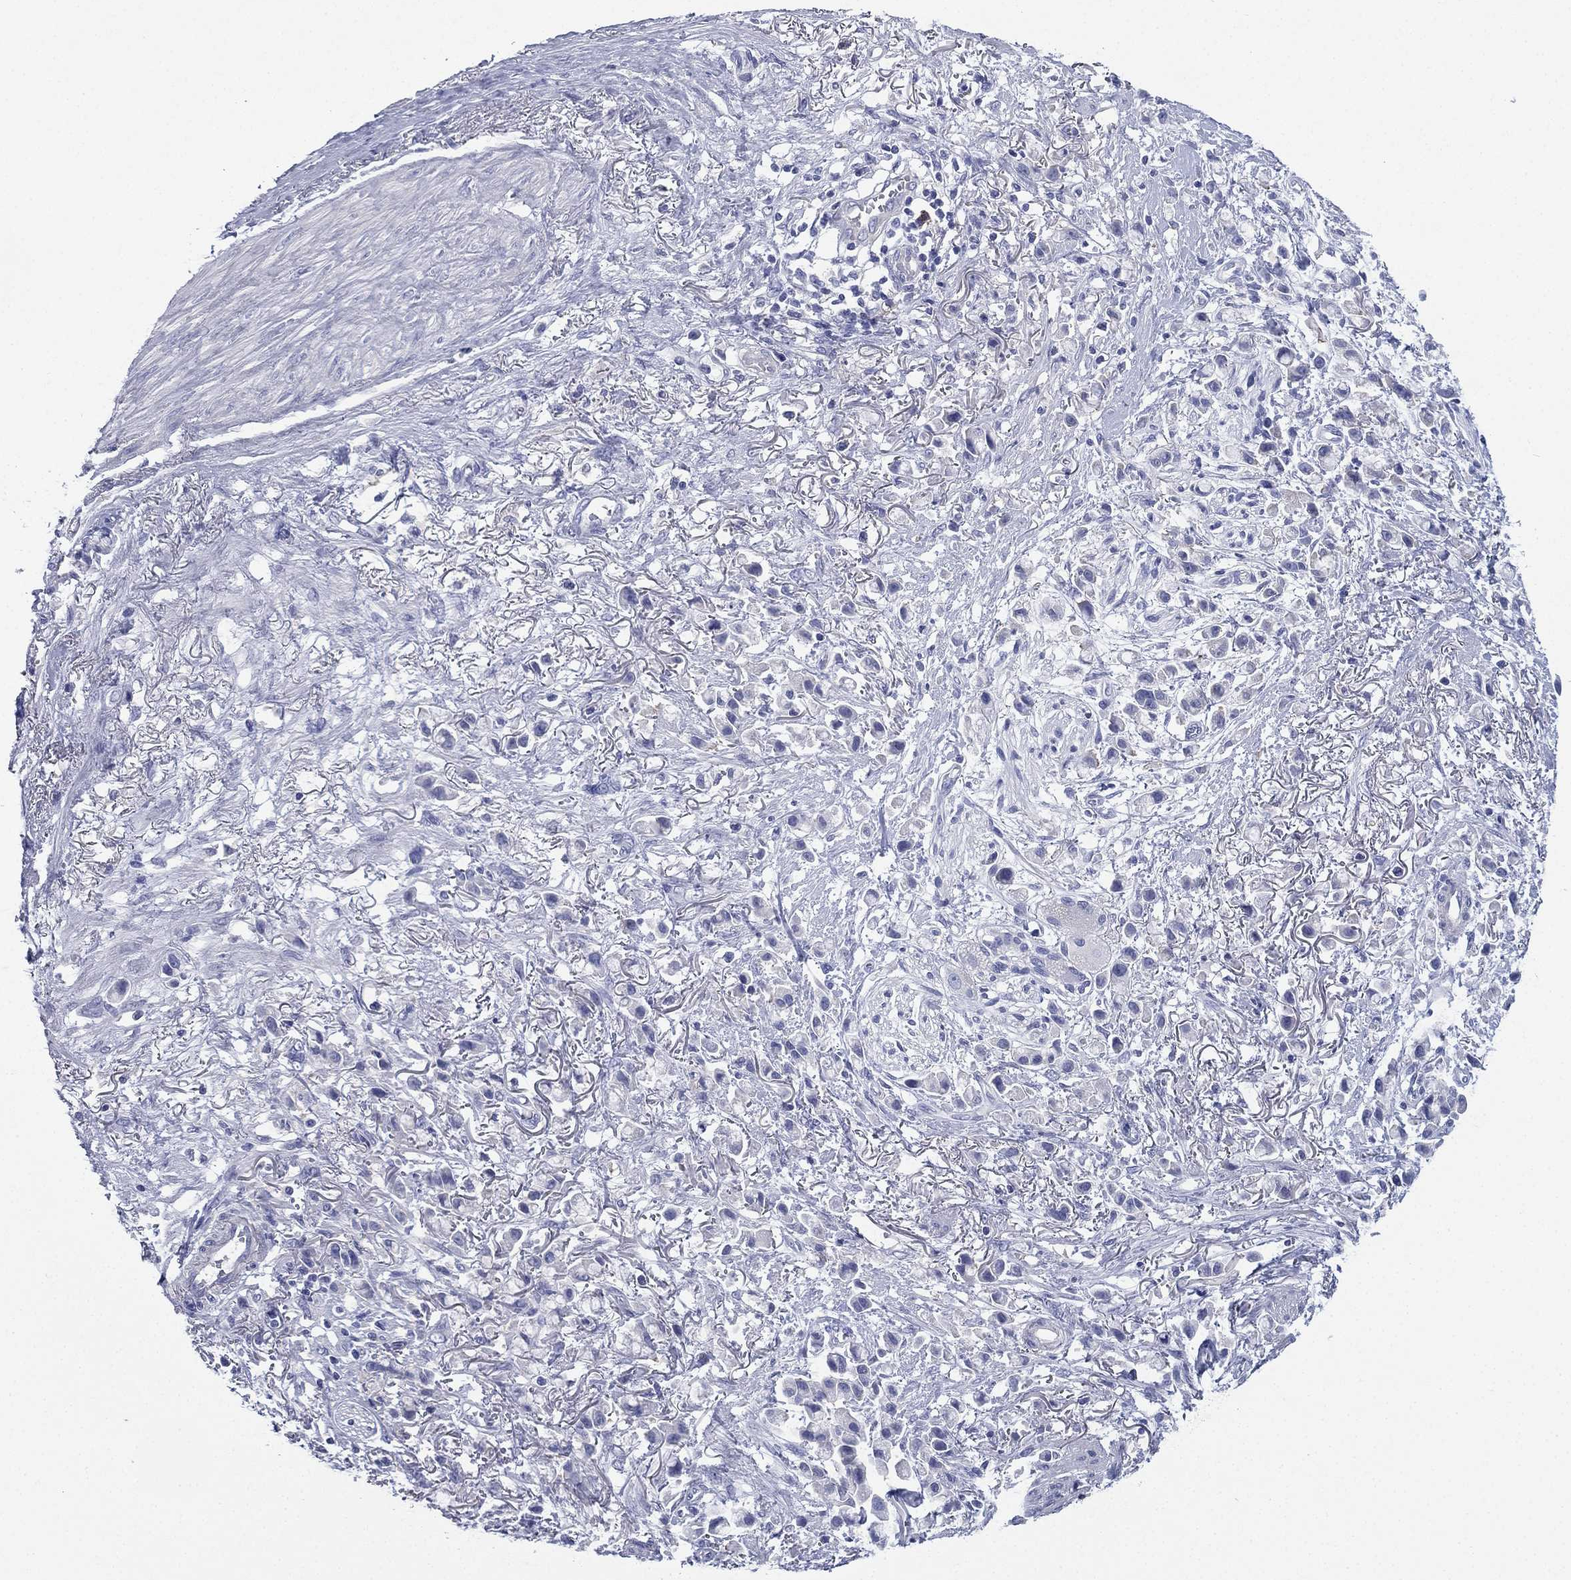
{"staining": {"intensity": "negative", "quantity": "none", "location": "none"}, "tissue": "stomach cancer", "cell_type": "Tumor cells", "image_type": "cancer", "snomed": [{"axis": "morphology", "description": "Adenocarcinoma, NOS"}, {"axis": "topography", "description": "Stomach"}], "caption": "Human stomach cancer (adenocarcinoma) stained for a protein using immunohistochemistry shows no staining in tumor cells.", "gene": "FCER2", "patient": {"sex": "female", "age": 81}}